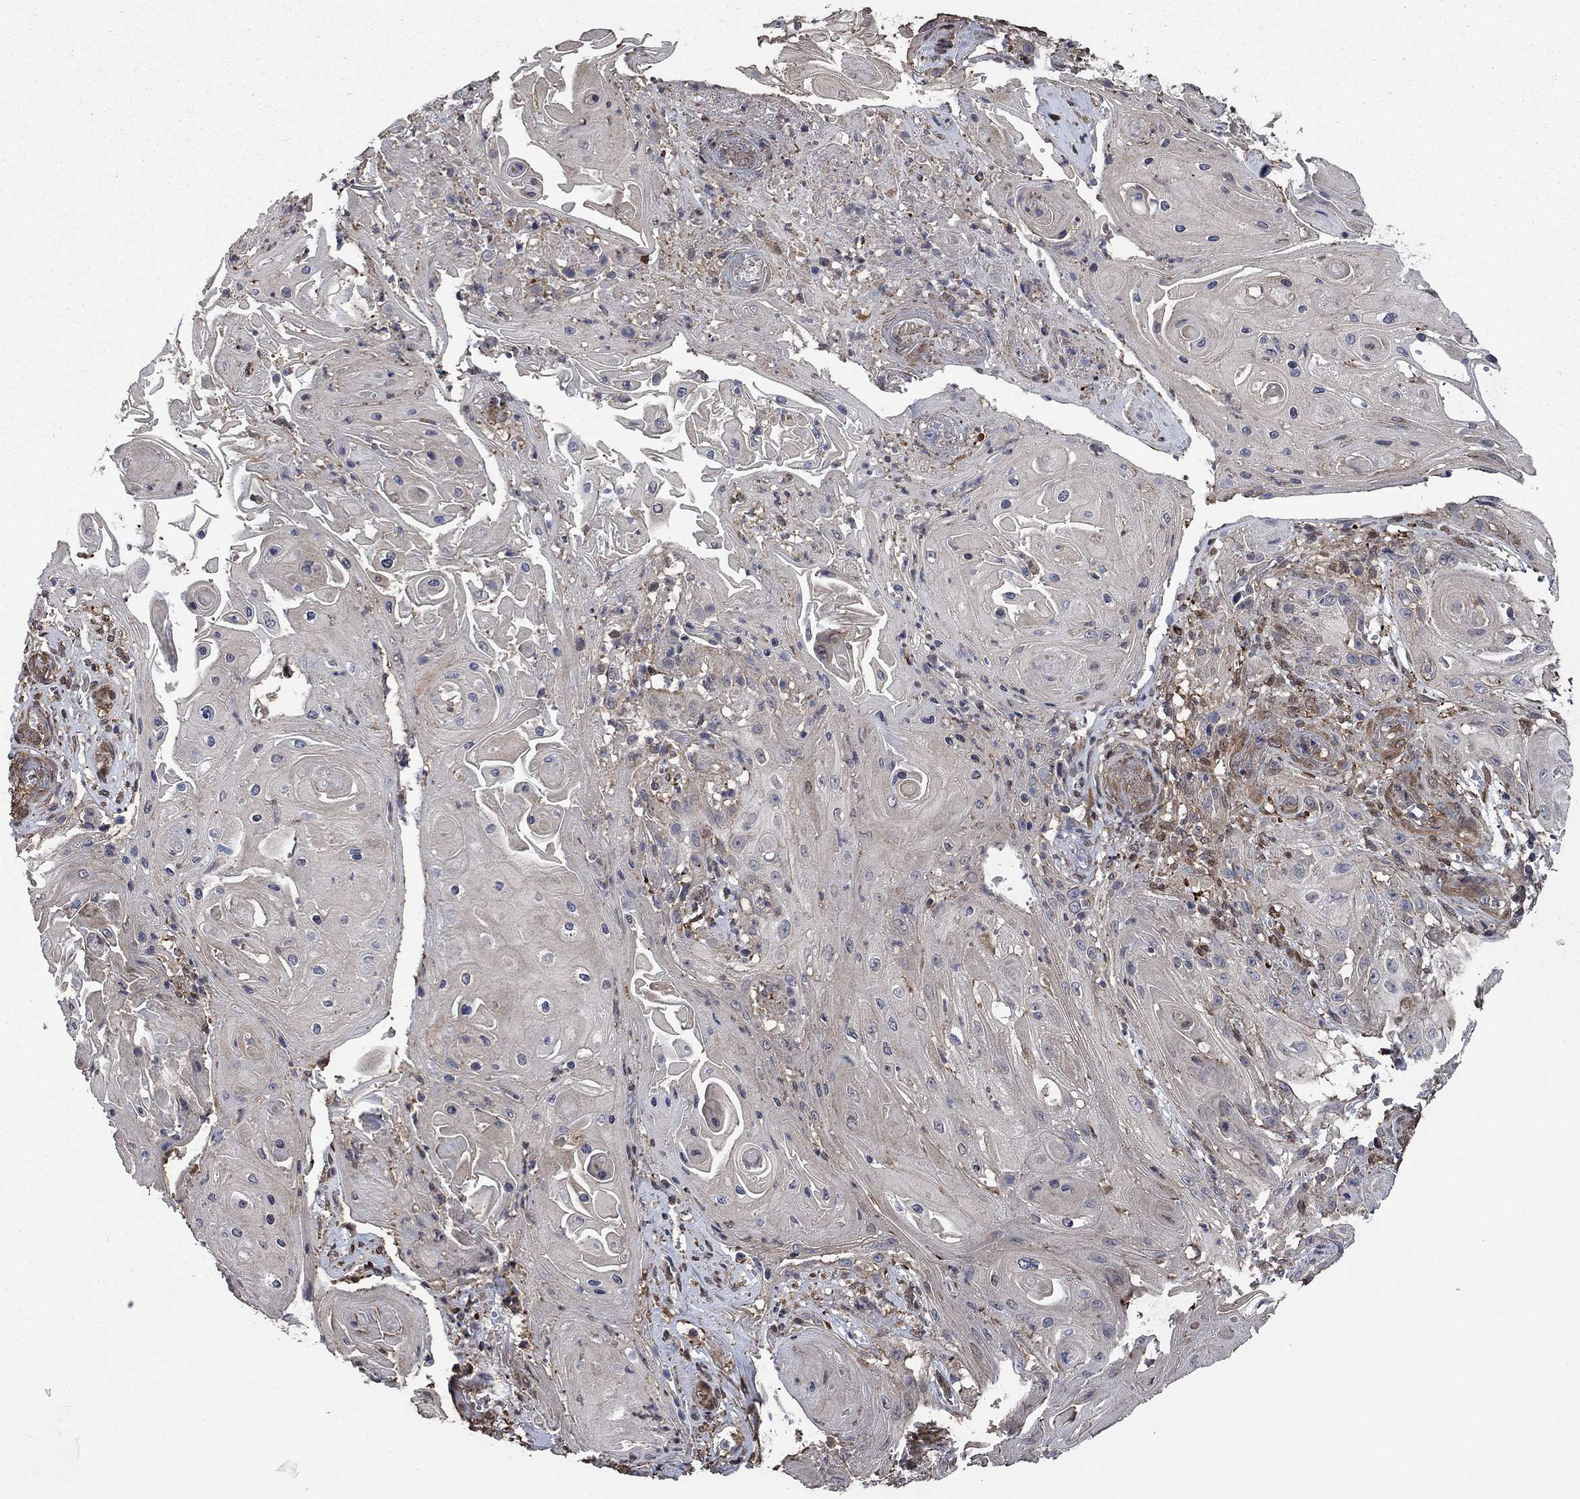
{"staining": {"intensity": "negative", "quantity": "none", "location": "none"}, "tissue": "skin cancer", "cell_type": "Tumor cells", "image_type": "cancer", "snomed": [{"axis": "morphology", "description": "Squamous cell carcinoma, NOS"}, {"axis": "topography", "description": "Skin"}], "caption": "Histopathology image shows no significant protein positivity in tumor cells of squamous cell carcinoma (skin).", "gene": "PDE3A", "patient": {"sex": "male", "age": 62}}